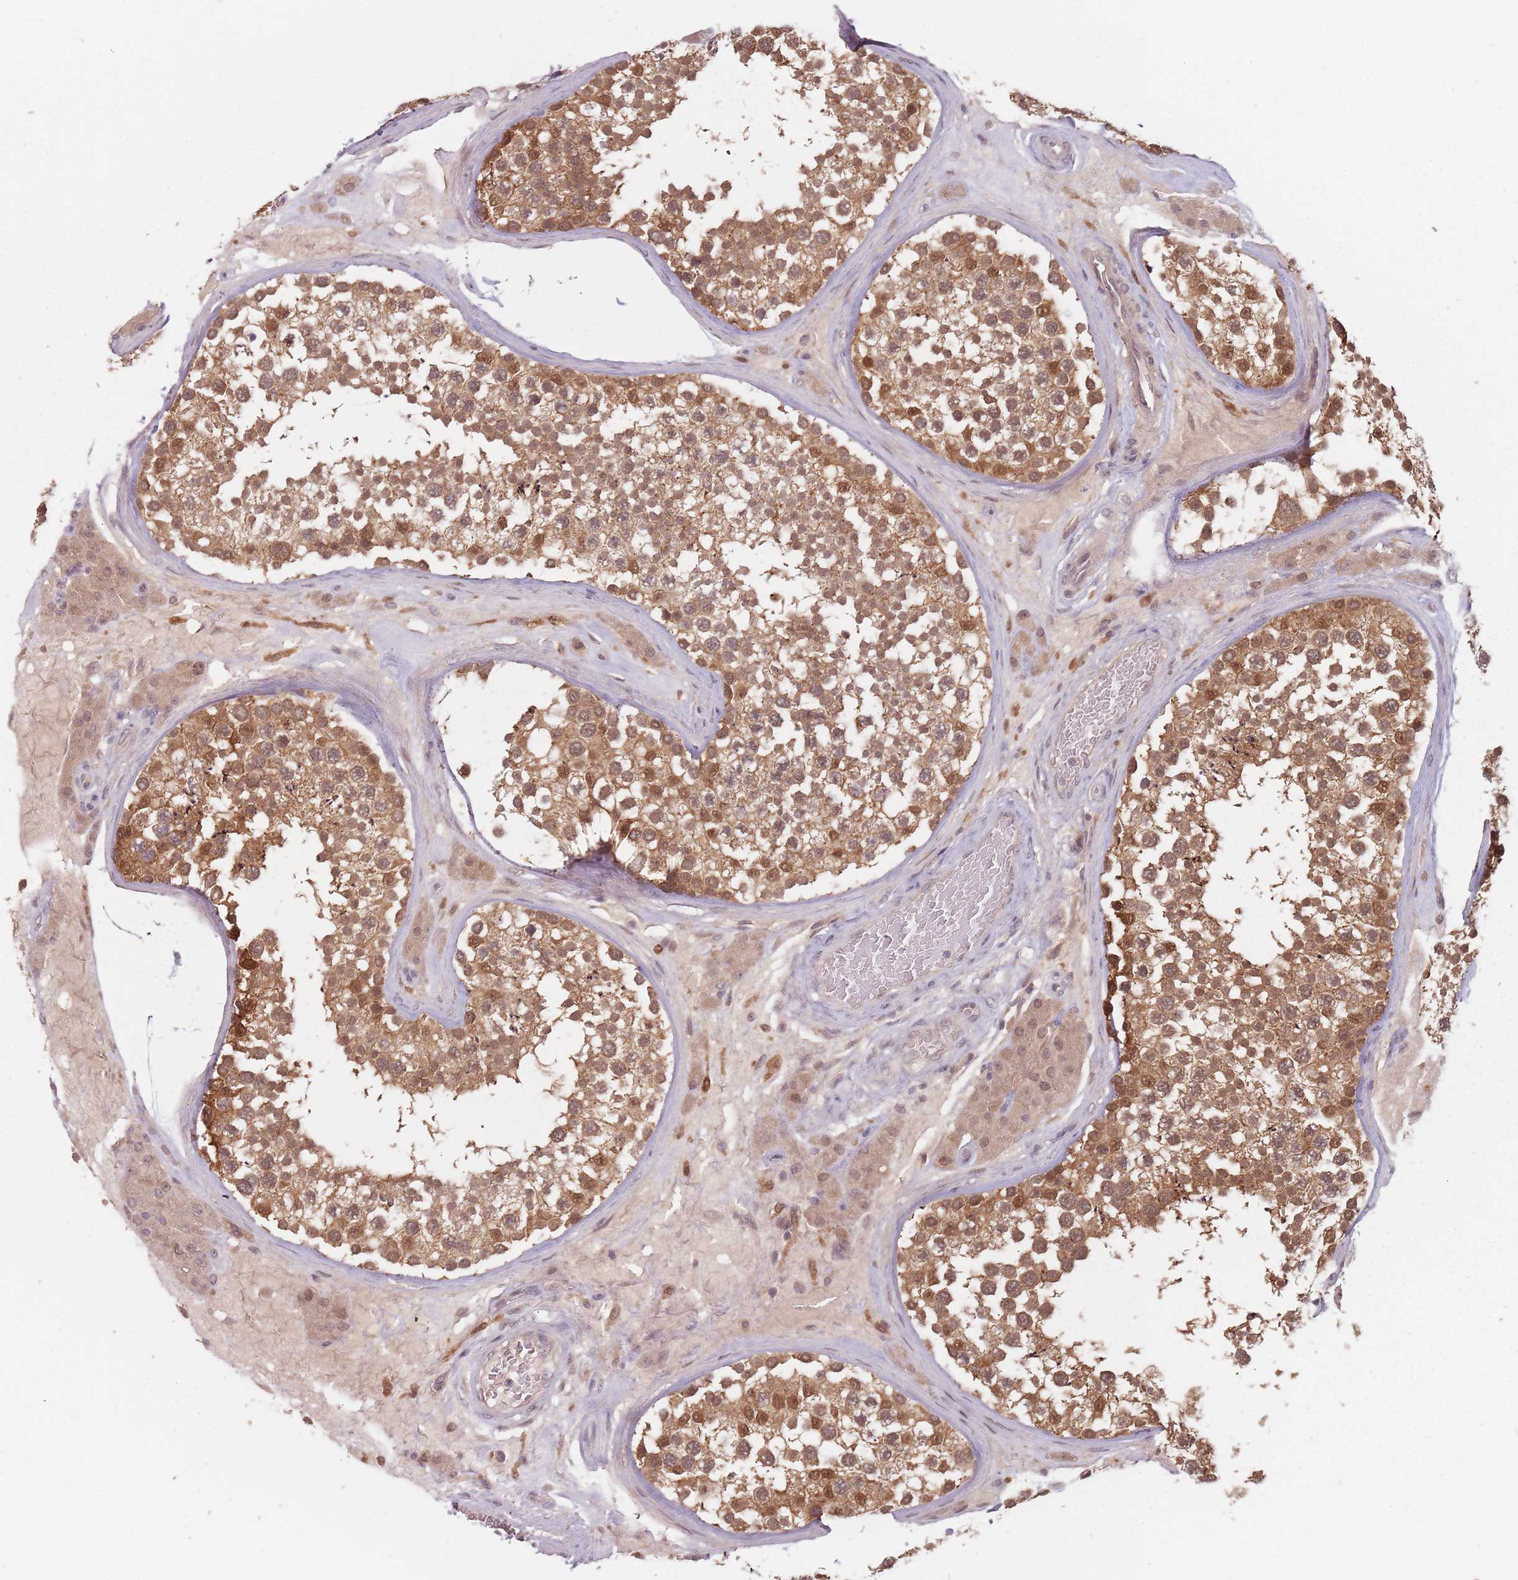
{"staining": {"intensity": "moderate", "quantity": ">75%", "location": "cytoplasmic/membranous,nuclear"}, "tissue": "testis", "cell_type": "Cells in seminiferous ducts", "image_type": "normal", "snomed": [{"axis": "morphology", "description": "Normal tissue, NOS"}, {"axis": "topography", "description": "Testis"}], "caption": "This is a photomicrograph of IHC staining of unremarkable testis, which shows moderate expression in the cytoplasmic/membranous,nuclear of cells in seminiferous ducts.", "gene": "NAXE", "patient": {"sex": "male", "age": 46}}